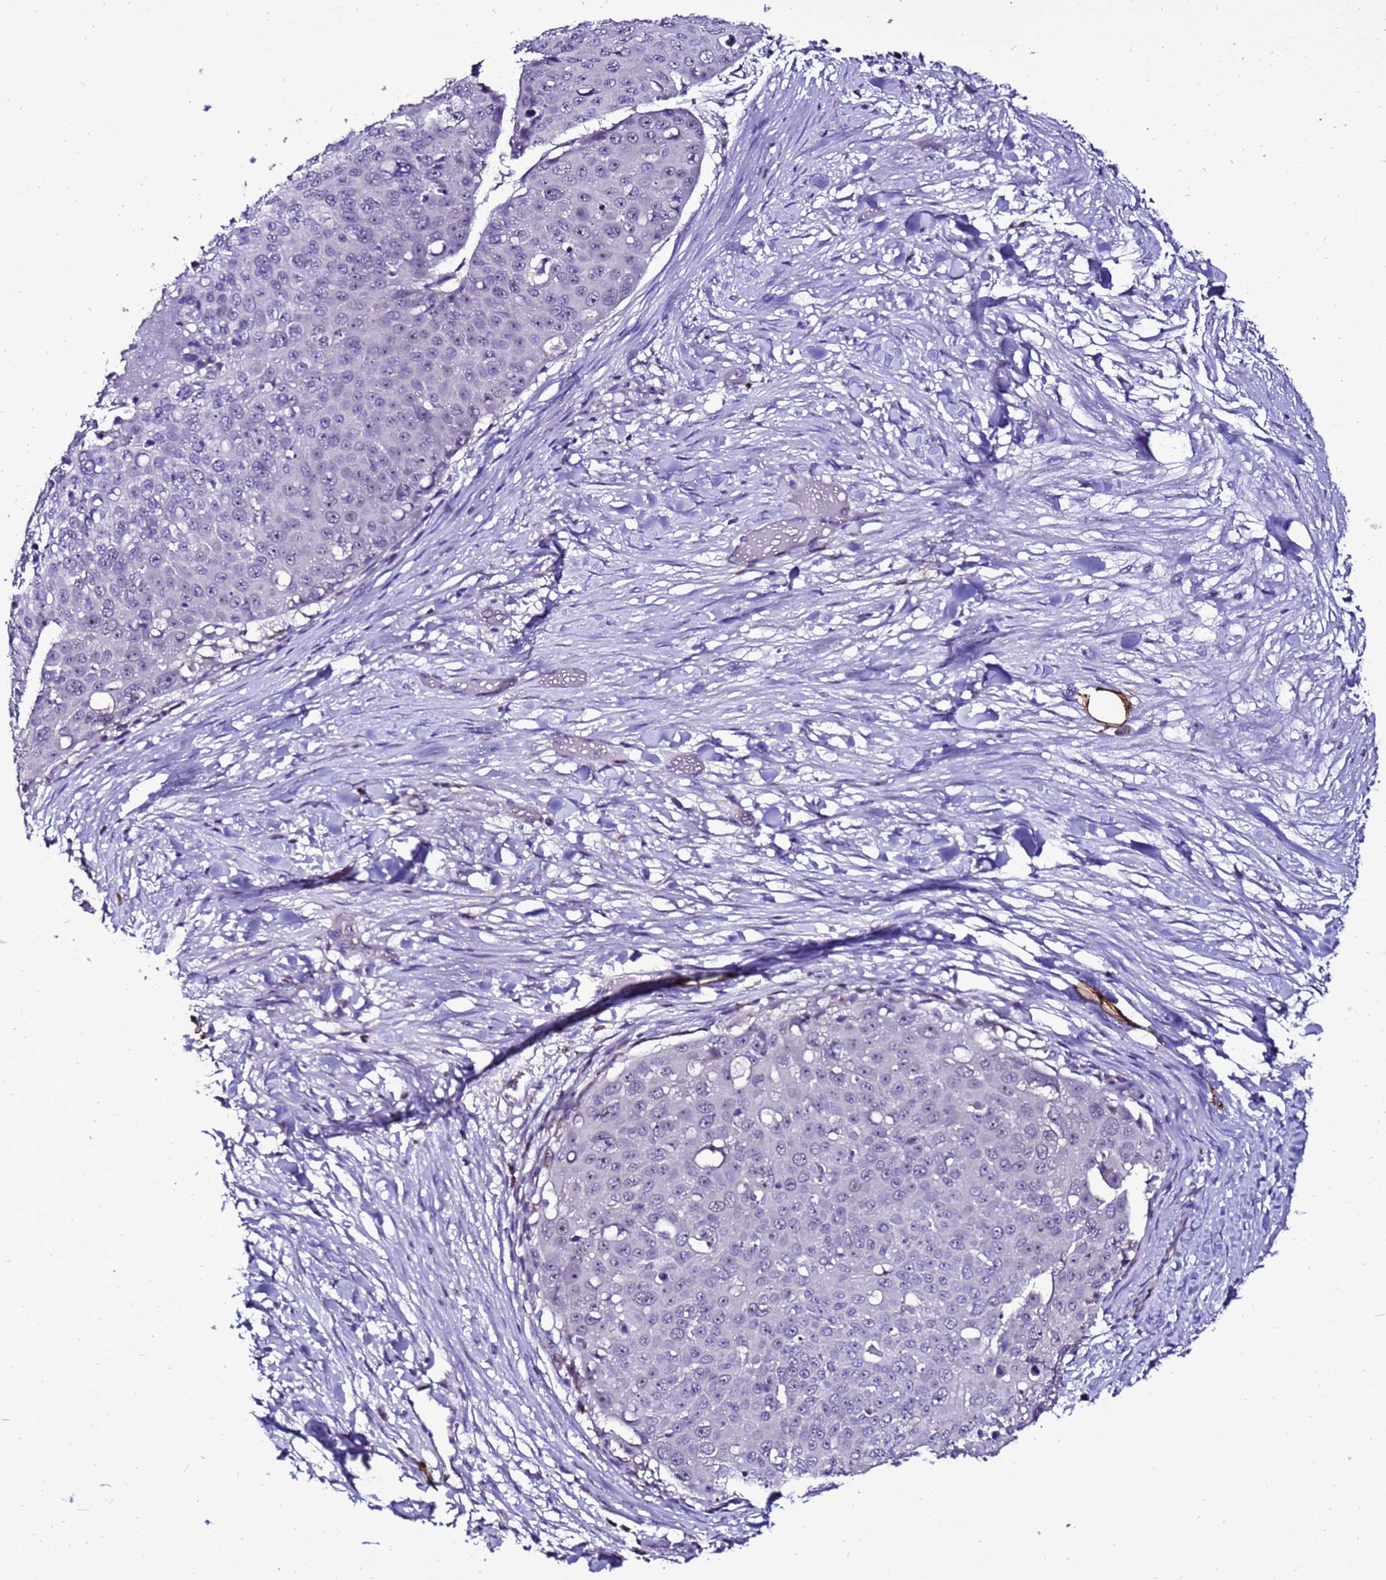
{"staining": {"intensity": "negative", "quantity": "none", "location": "none"}, "tissue": "skin cancer", "cell_type": "Tumor cells", "image_type": "cancer", "snomed": [{"axis": "morphology", "description": "Squamous cell carcinoma, NOS"}, {"axis": "topography", "description": "Skin"}], "caption": "Immunohistochemical staining of human skin cancer demonstrates no significant staining in tumor cells. (Immunohistochemistry (ihc), brightfield microscopy, high magnification).", "gene": "DPH6", "patient": {"sex": "male", "age": 71}}